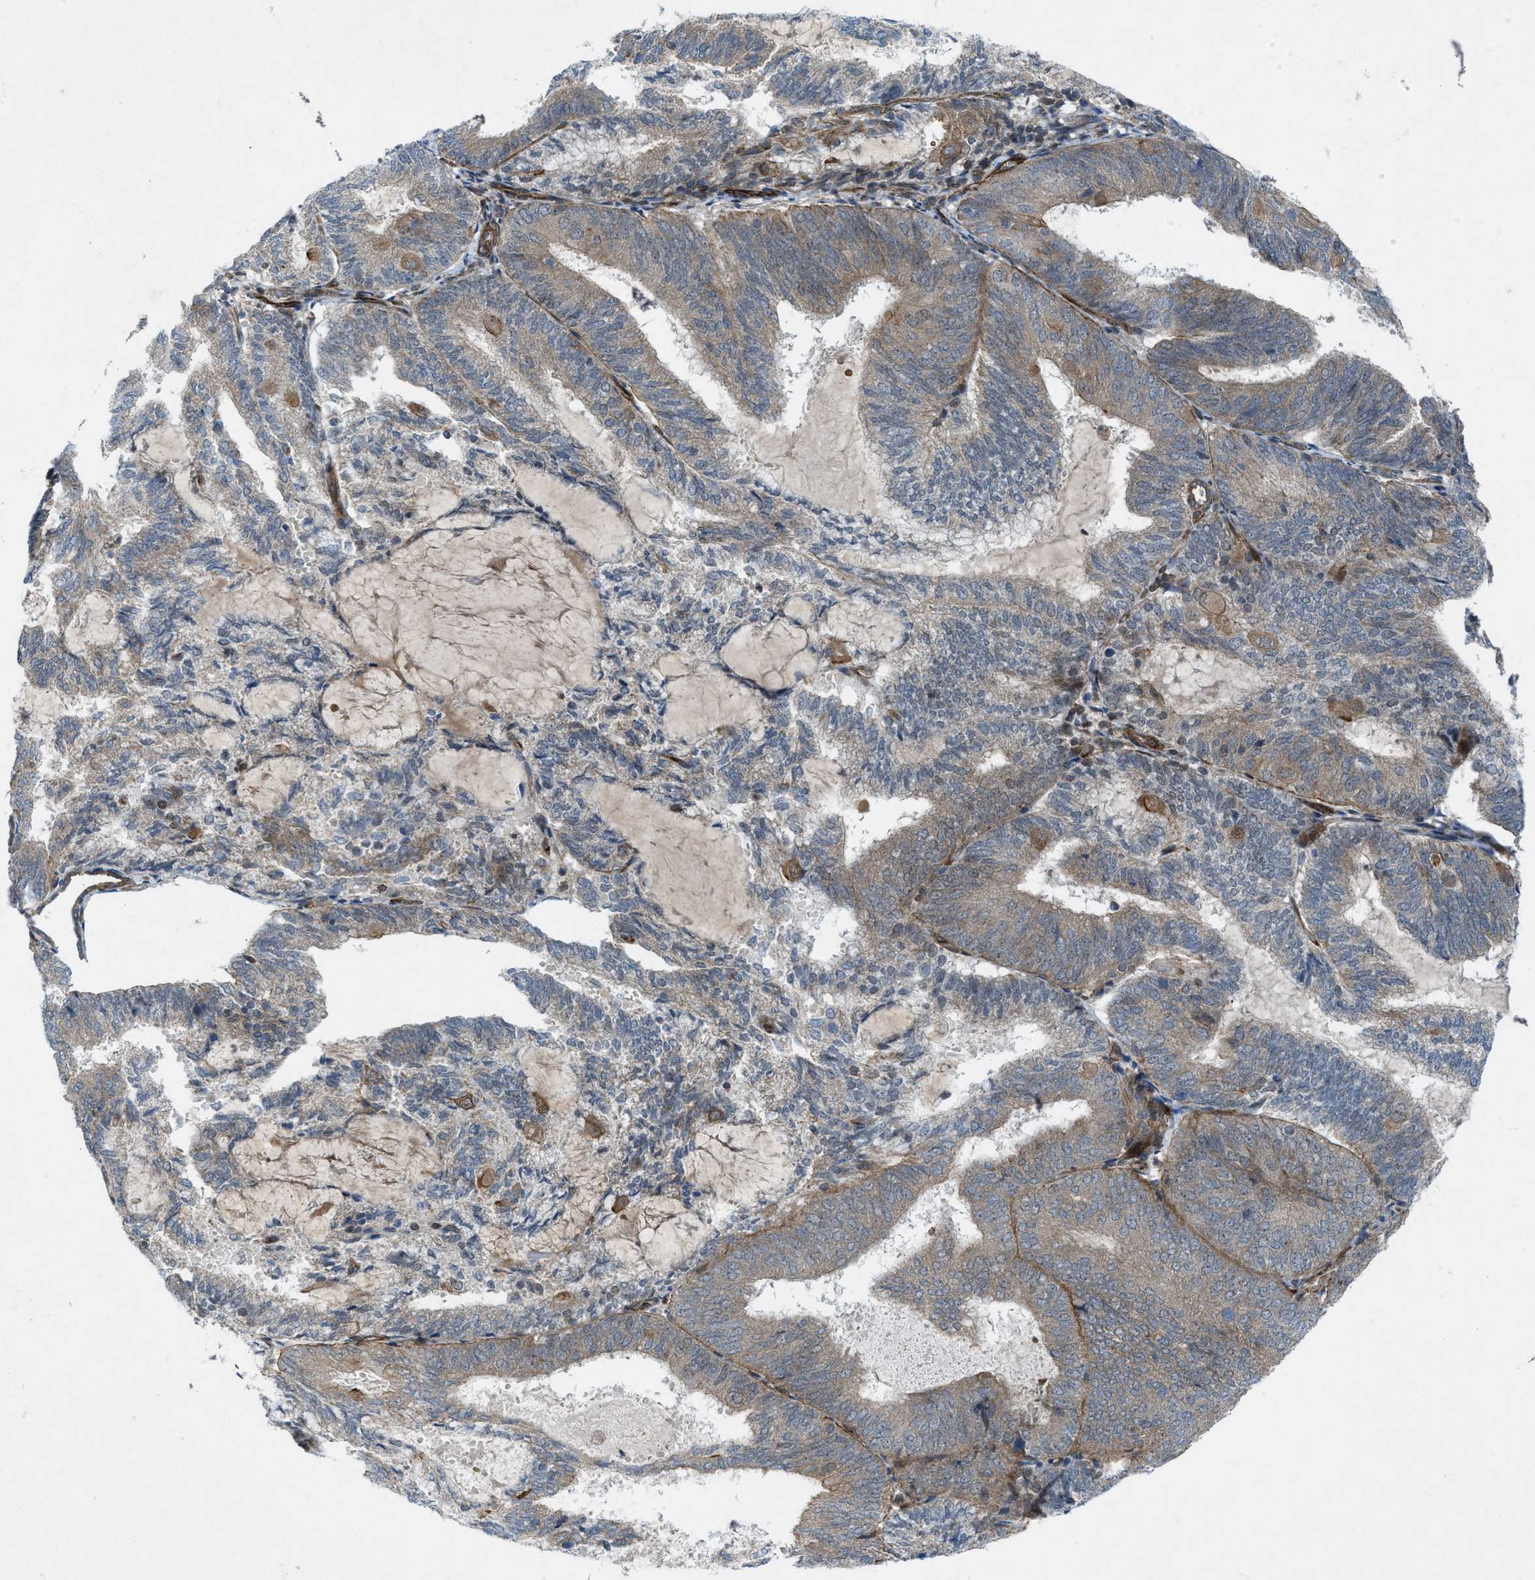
{"staining": {"intensity": "weak", "quantity": ">75%", "location": "cytoplasmic/membranous"}, "tissue": "endometrial cancer", "cell_type": "Tumor cells", "image_type": "cancer", "snomed": [{"axis": "morphology", "description": "Adenocarcinoma, NOS"}, {"axis": "topography", "description": "Endometrium"}], "caption": "IHC (DAB) staining of human endometrial cancer (adenocarcinoma) demonstrates weak cytoplasmic/membranous protein staining in approximately >75% of tumor cells.", "gene": "URGCP", "patient": {"sex": "female", "age": 81}}